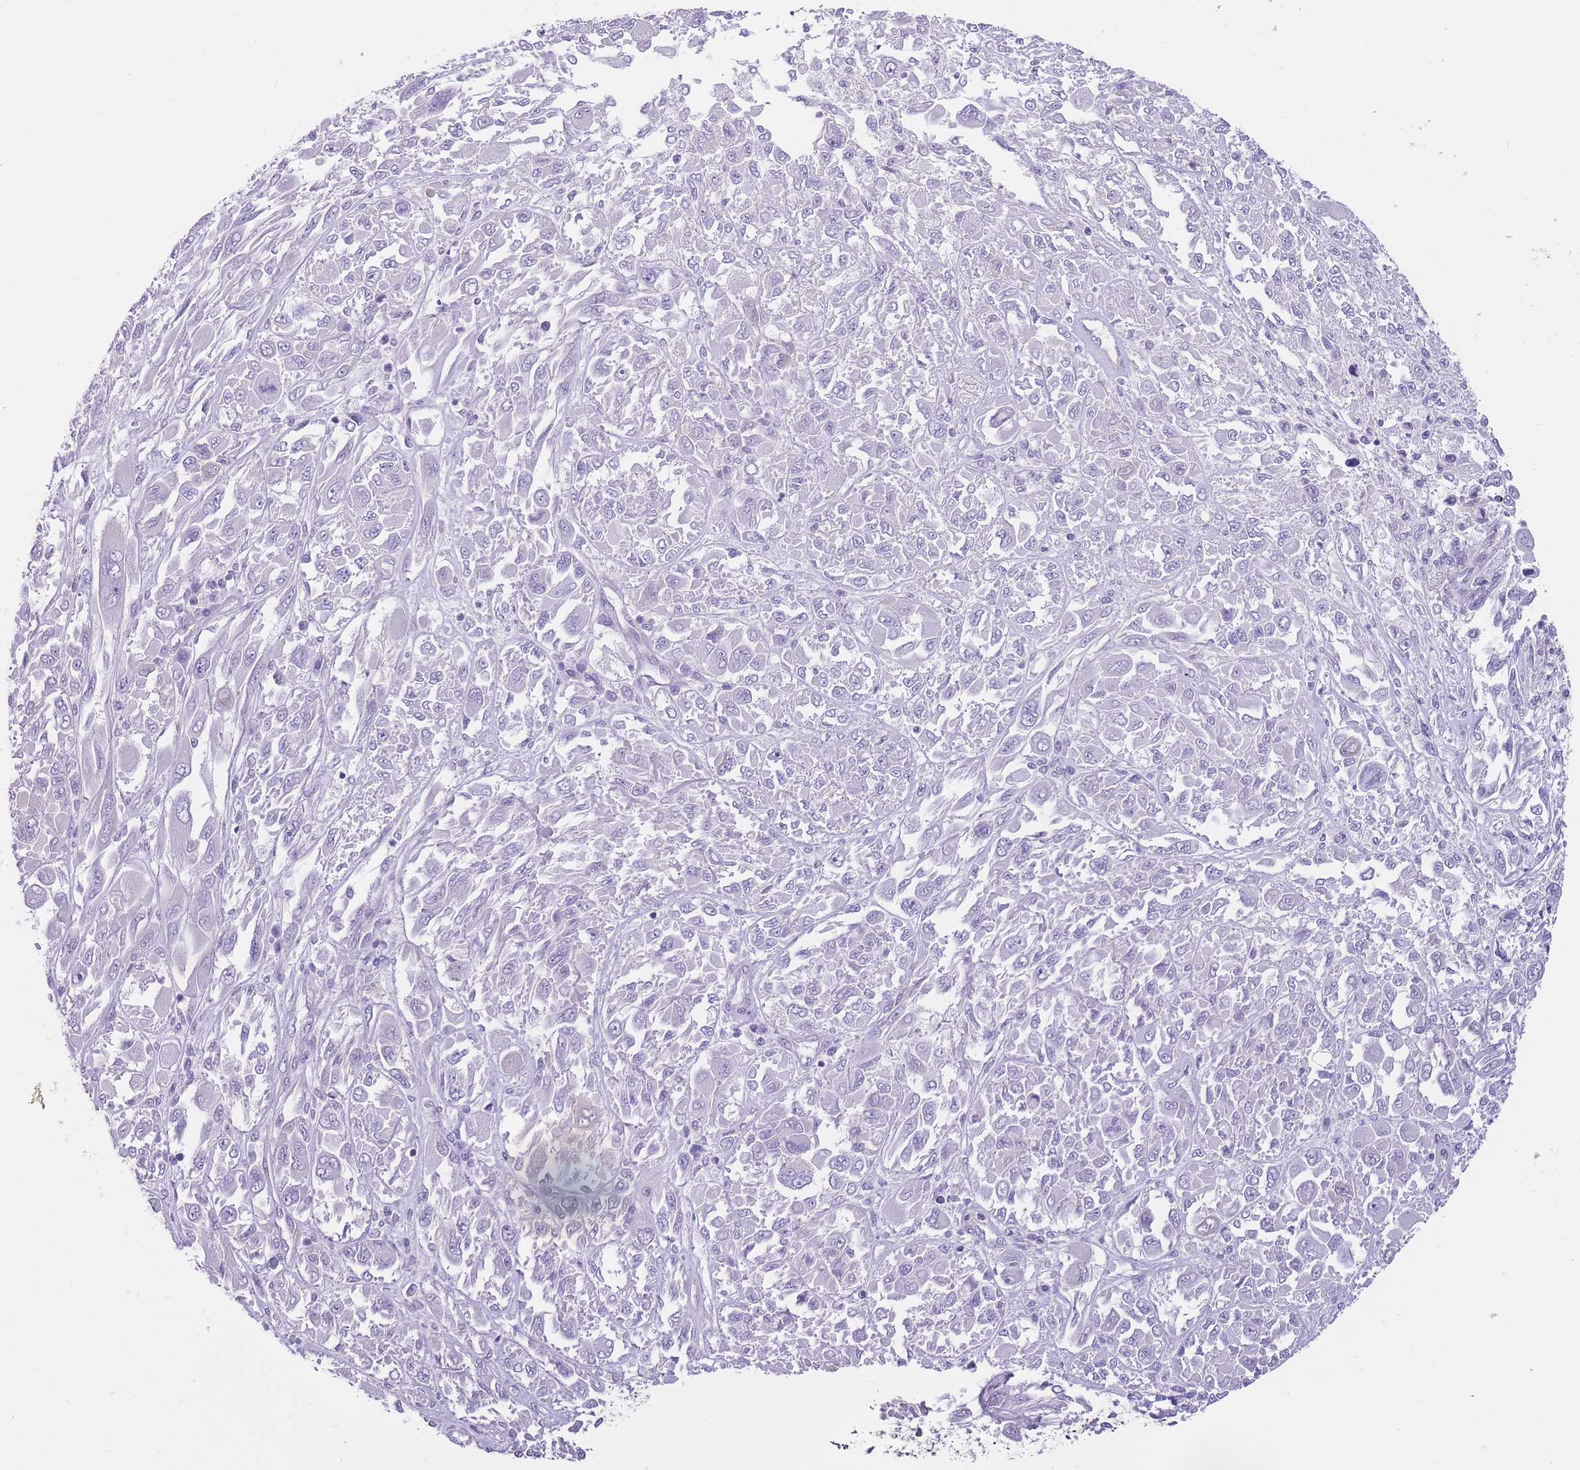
{"staining": {"intensity": "negative", "quantity": "none", "location": "none"}, "tissue": "melanoma", "cell_type": "Tumor cells", "image_type": "cancer", "snomed": [{"axis": "morphology", "description": "Malignant melanoma, NOS"}, {"axis": "topography", "description": "Skin"}], "caption": "Immunohistochemistry (IHC) image of neoplastic tissue: malignant melanoma stained with DAB exhibits no significant protein staining in tumor cells. The staining is performed using DAB (3,3'-diaminobenzidine) brown chromogen with nuclei counter-stained in using hematoxylin.", "gene": "OR11H12", "patient": {"sex": "female", "age": 91}}